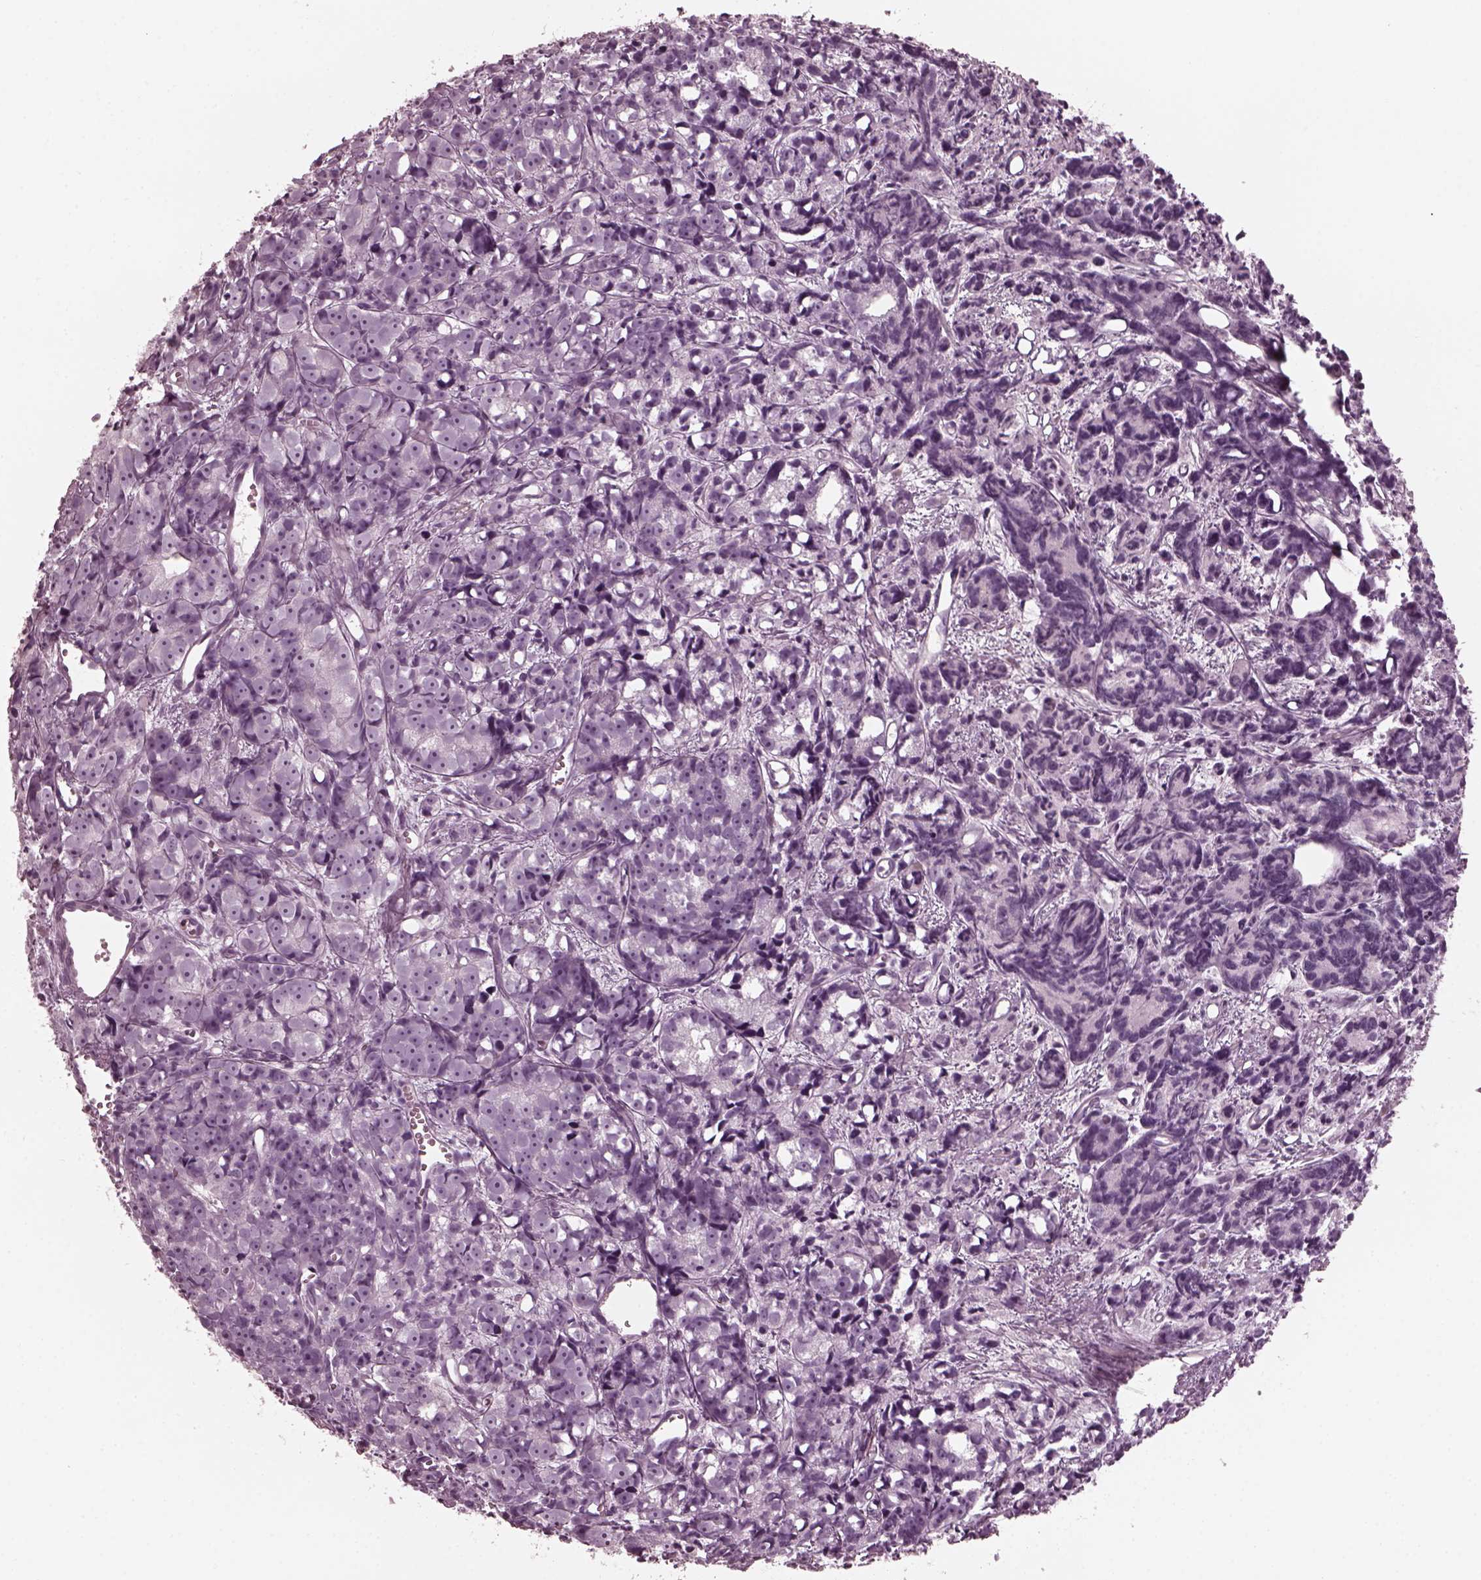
{"staining": {"intensity": "negative", "quantity": "none", "location": "none"}, "tissue": "prostate cancer", "cell_type": "Tumor cells", "image_type": "cancer", "snomed": [{"axis": "morphology", "description": "Adenocarcinoma, High grade"}, {"axis": "topography", "description": "Prostate"}], "caption": "Tumor cells are negative for protein expression in human prostate high-grade adenocarcinoma. The staining was performed using DAB (3,3'-diaminobenzidine) to visualize the protein expression in brown, while the nuclei were stained in blue with hematoxylin (Magnification: 20x).", "gene": "GRM6", "patient": {"sex": "male", "age": 77}}